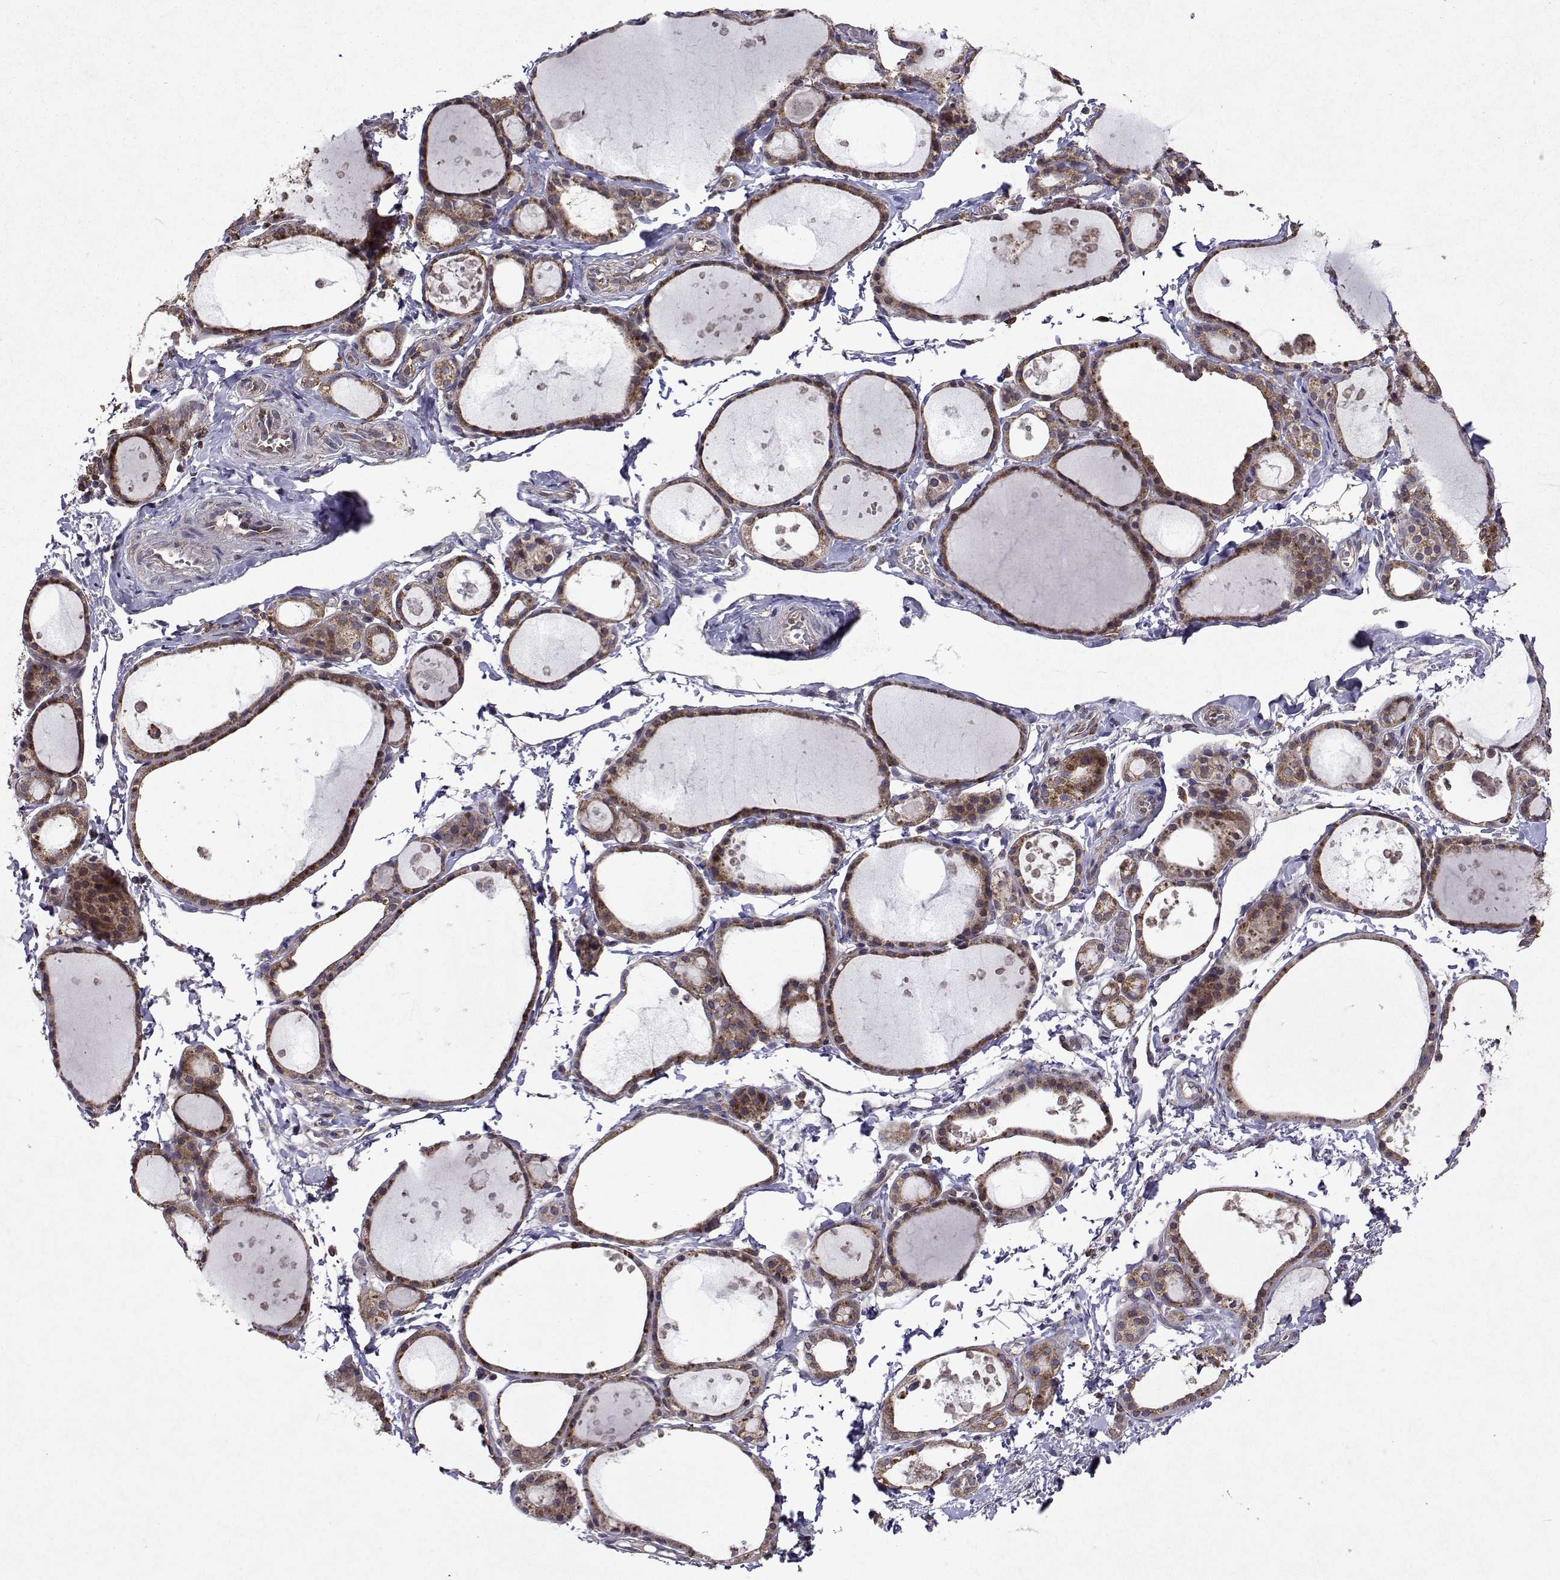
{"staining": {"intensity": "moderate", "quantity": ">75%", "location": "cytoplasmic/membranous"}, "tissue": "thyroid gland", "cell_type": "Glandular cells", "image_type": "normal", "snomed": [{"axis": "morphology", "description": "Normal tissue, NOS"}, {"axis": "topography", "description": "Thyroid gland"}], "caption": "This histopathology image demonstrates IHC staining of benign human thyroid gland, with medium moderate cytoplasmic/membranous positivity in approximately >75% of glandular cells.", "gene": "TARBP2", "patient": {"sex": "male", "age": 68}}